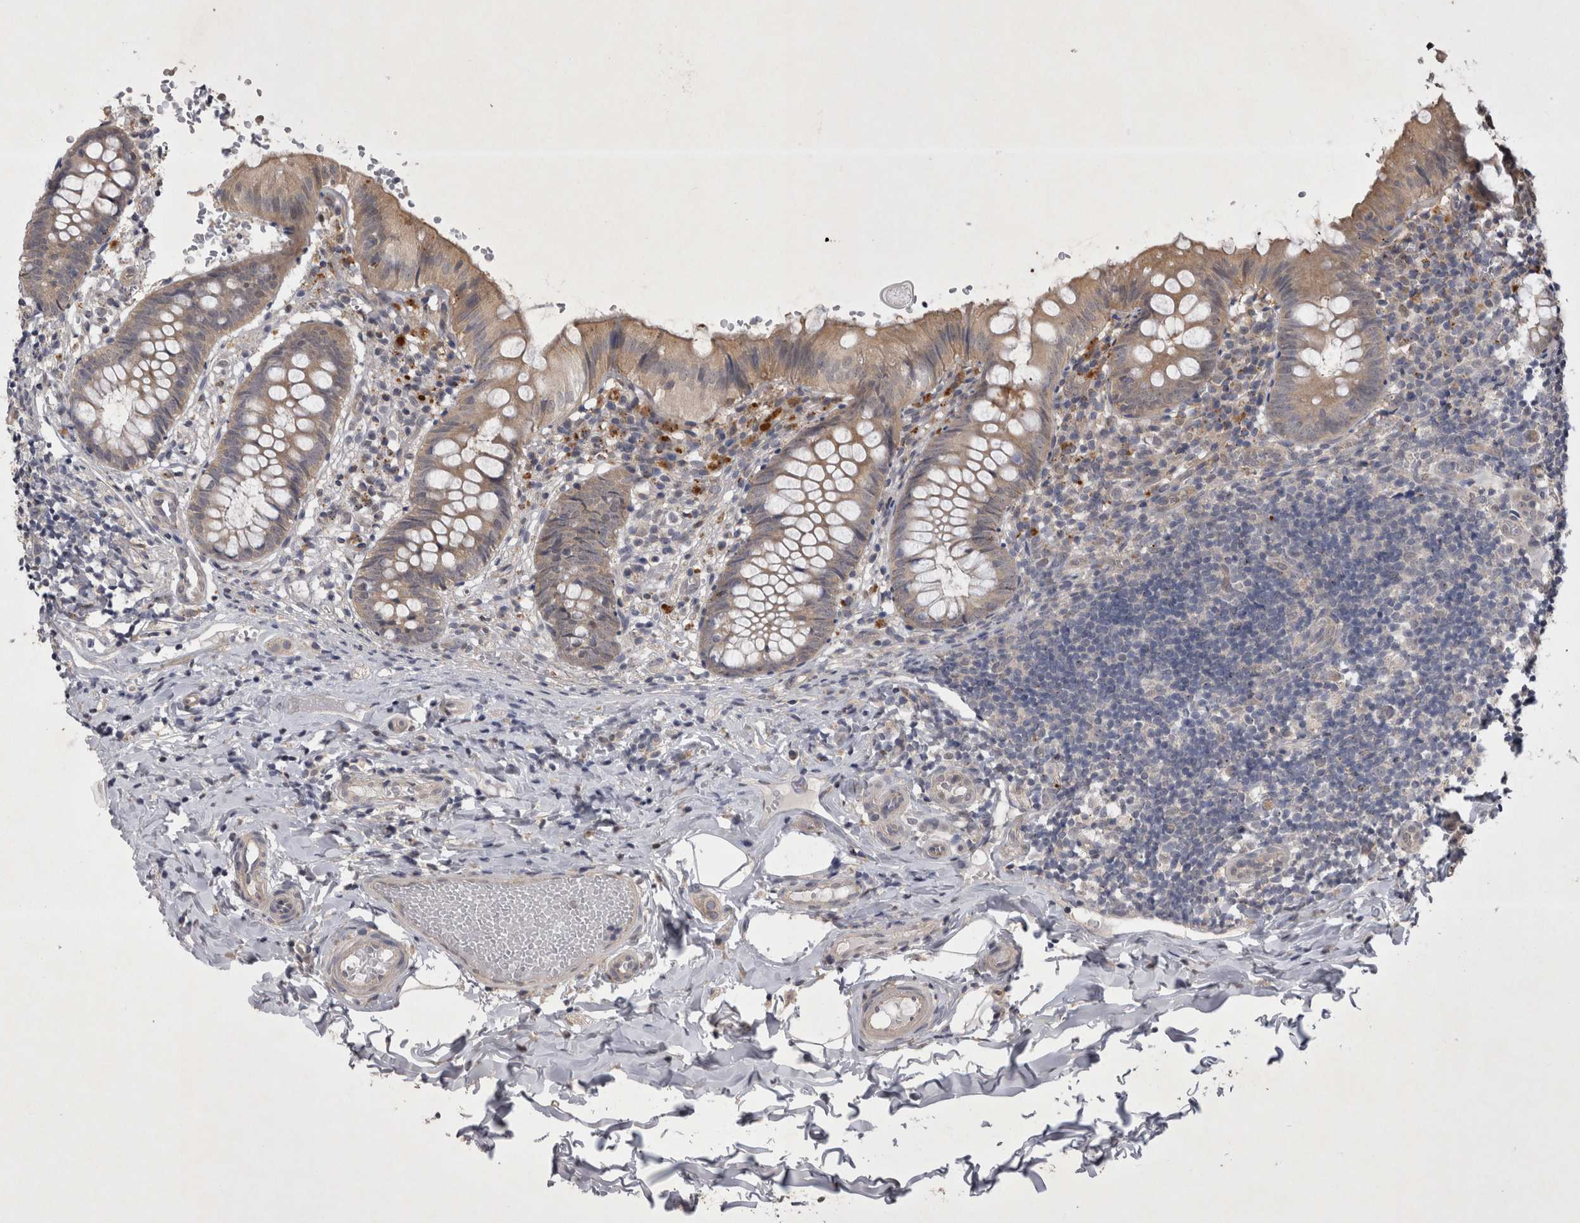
{"staining": {"intensity": "moderate", "quantity": ">75%", "location": "cytoplasmic/membranous"}, "tissue": "appendix", "cell_type": "Glandular cells", "image_type": "normal", "snomed": [{"axis": "morphology", "description": "Normal tissue, NOS"}, {"axis": "topography", "description": "Appendix"}], "caption": "IHC (DAB (3,3'-diaminobenzidine)) staining of normal human appendix demonstrates moderate cytoplasmic/membranous protein staining in about >75% of glandular cells.", "gene": "CTBS", "patient": {"sex": "male", "age": 8}}